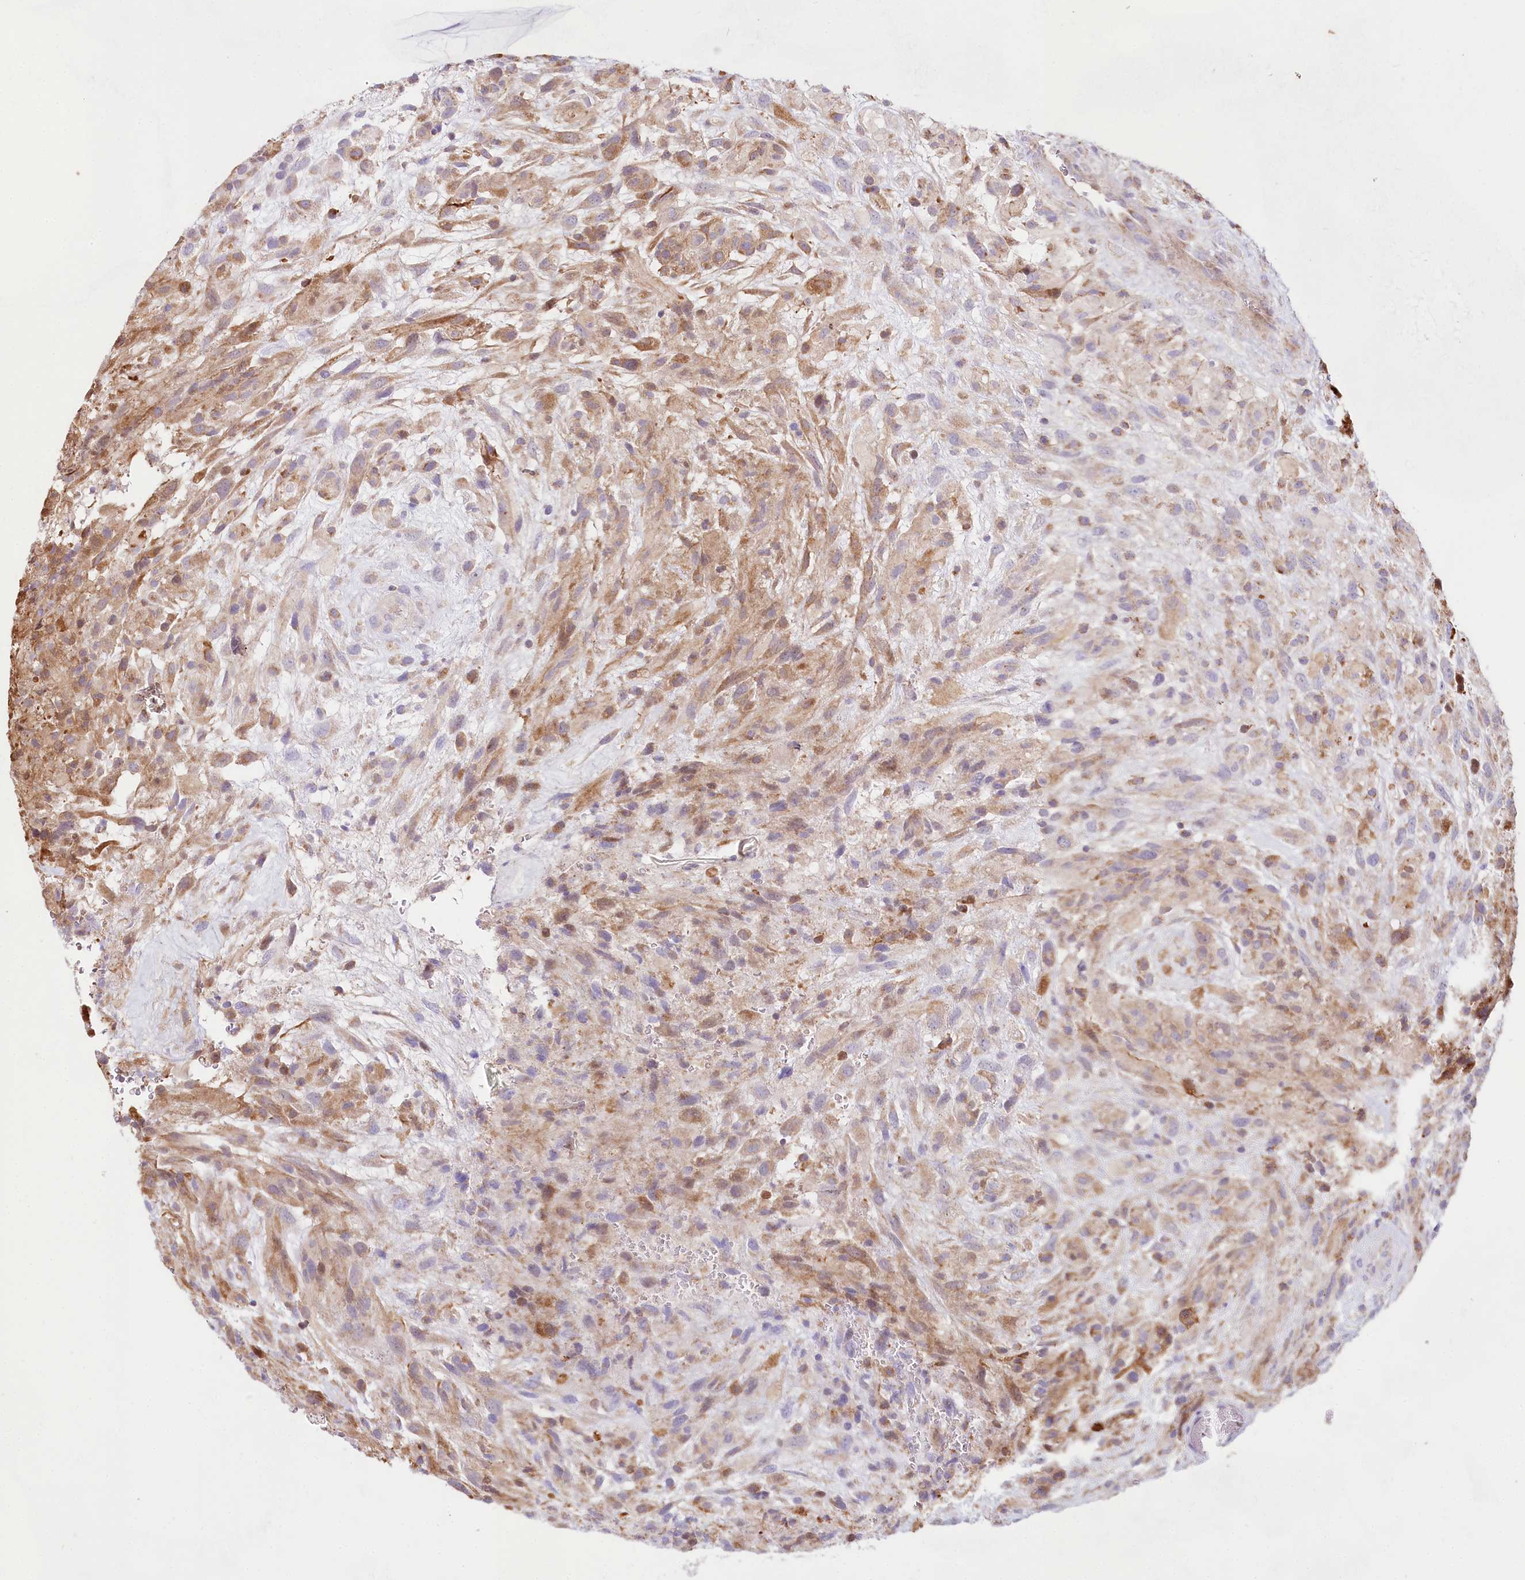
{"staining": {"intensity": "weak", "quantity": ">75%", "location": "cytoplasmic/membranous"}, "tissue": "glioma", "cell_type": "Tumor cells", "image_type": "cancer", "snomed": [{"axis": "morphology", "description": "Glioma, malignant, High grade"}, {"axis": "topography", "description": "Brain"}], "caption": "This is a histology image of IHC staining of glioma, which shows weak expression in the cytoplasmic/membranous of tumor cells.", "gene": "TASOR2", "patient": {"sex": "male", "age": 61}}